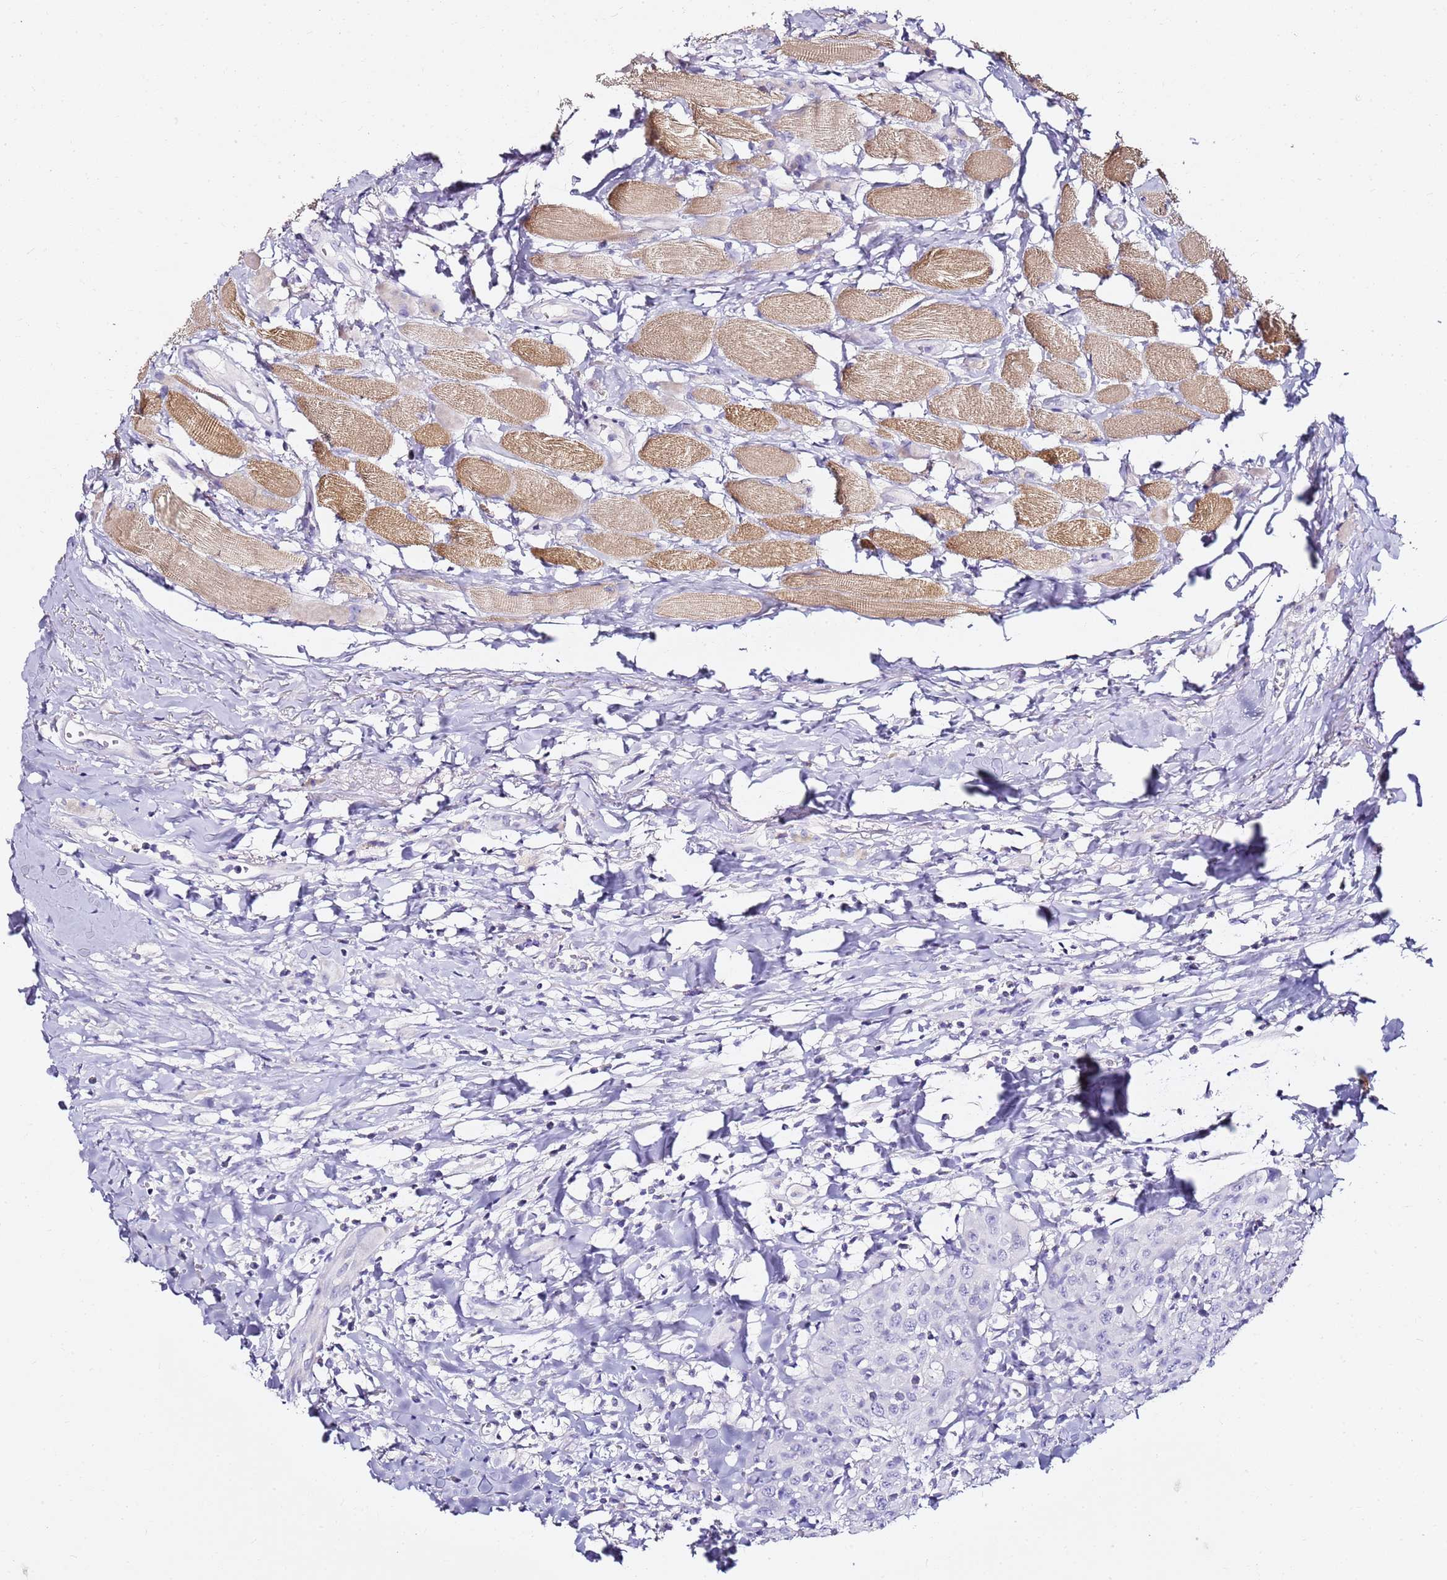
{"staining": {"intensity": "negative", "quantity": "none", "location": "none"}, "tissue": "head and neck cancer", "cell_type": "Tumor cells", "image_type": "cancer", "snomed": [{"axis": "morphology", "description": "Normal tissue, NOS"}, {"axis": "morphology", "description": "Squamous cell carcinoma, NOS"}, {"axis": "topography", "description": "Oral tissue"}, {"axis": "topography", "description": "Head-Neck"}], "caption": "Immunohistochemical staining of head and neck cancer (squamous cell carcinoma) reveals no significant staining in tumor cells.", "gene": "MYBPC3", "patient": {"sex": "female", "age": 70}}